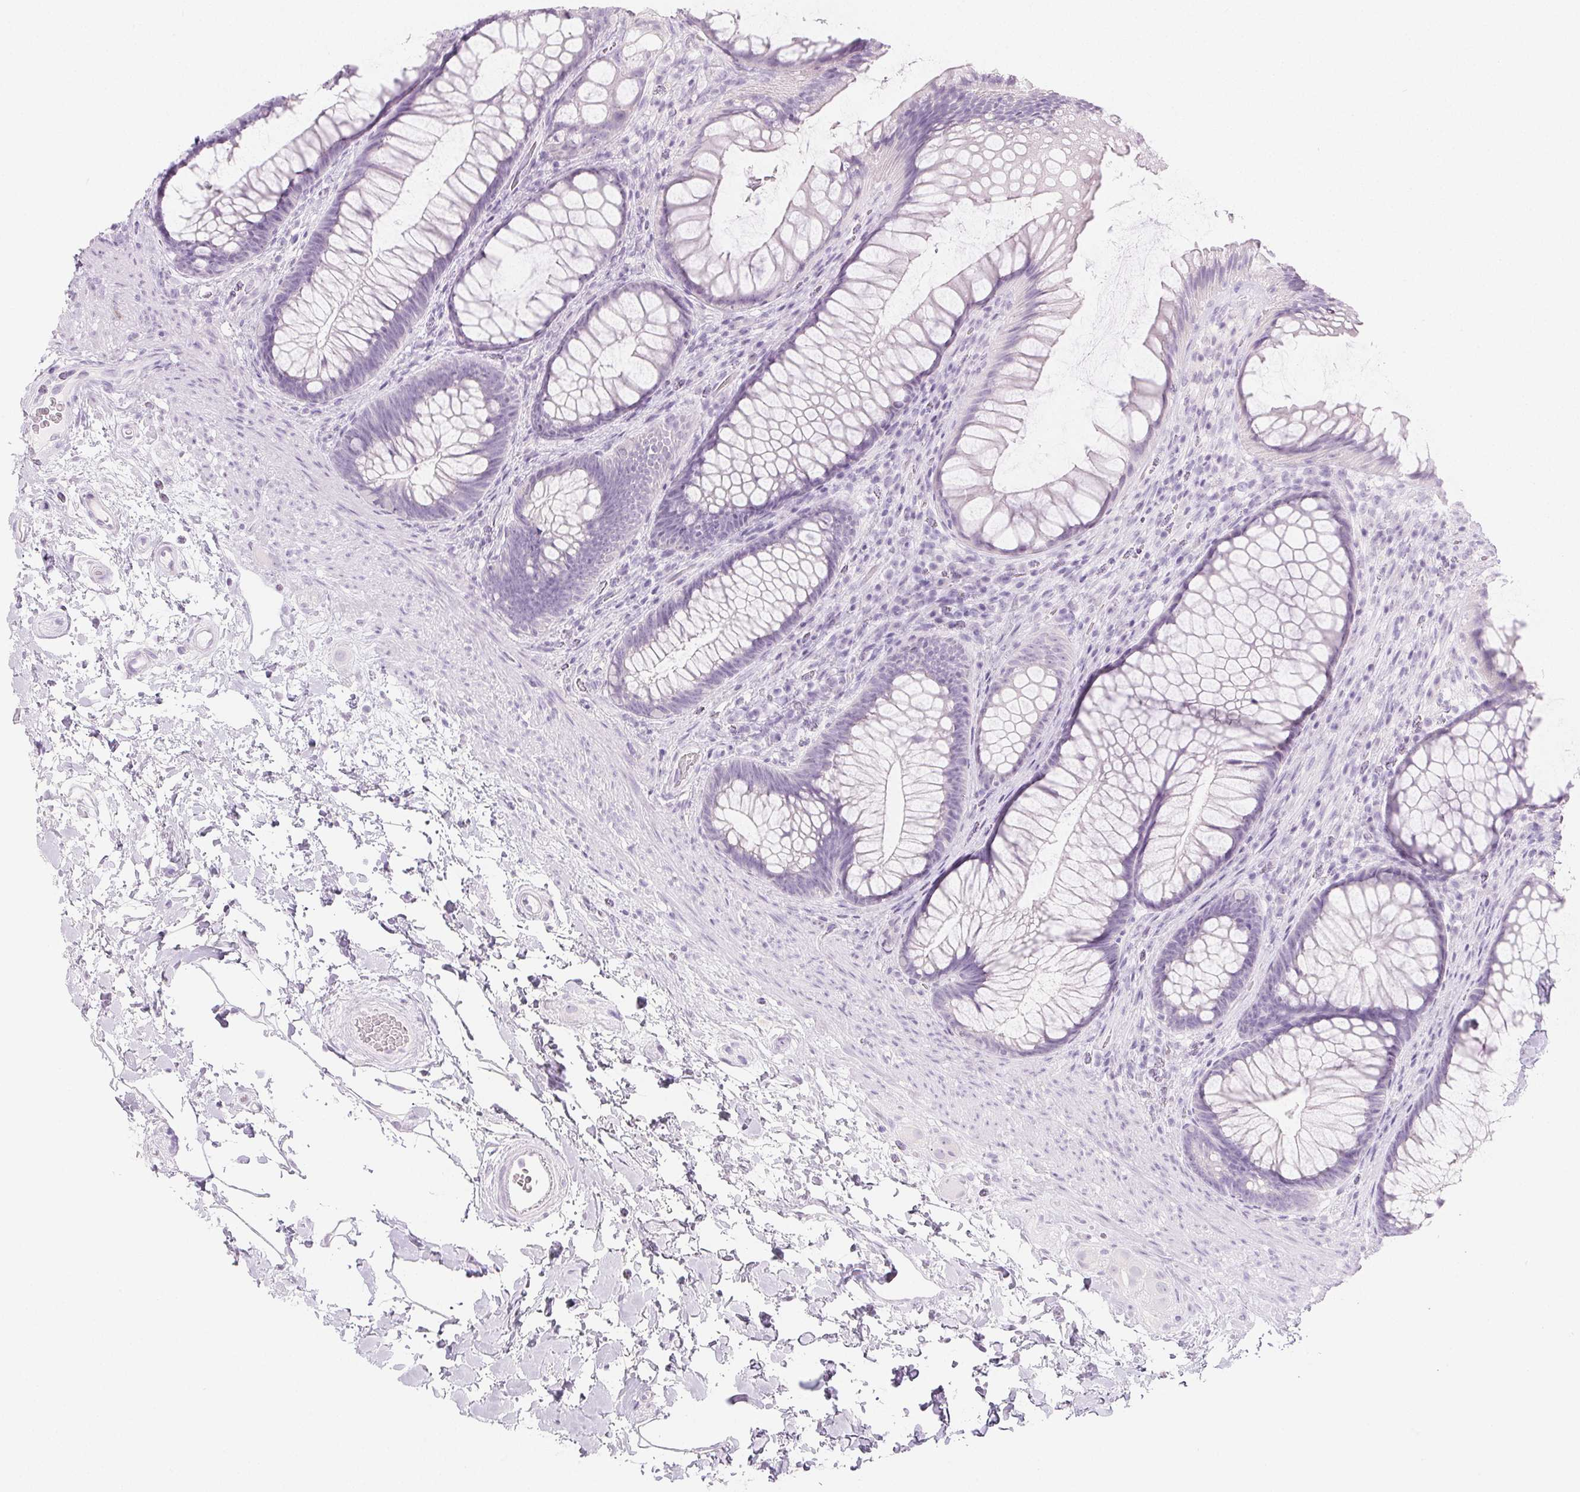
{"staining": {"intensity": "negative", "quantity": "none", "location": "none"}, "tissue": "rectum", "cell_type": "Glandular cells", "image_type": "normal", "snomed": [{"axis": "morphology", "description": "Normal tissue, NOS"}, {"axis": "topography", "description": "Smooth muscle"}, {"axis": "topography", "description": "Rectum"}], "caption": "Glandular cells show no significant expression in unremarkable rectum. (Immunohistochemistry (ihc), brightfield microscopy, high magnification).", "gene": "SPRR3", "patient": {"sex": "male", "age": 53}}